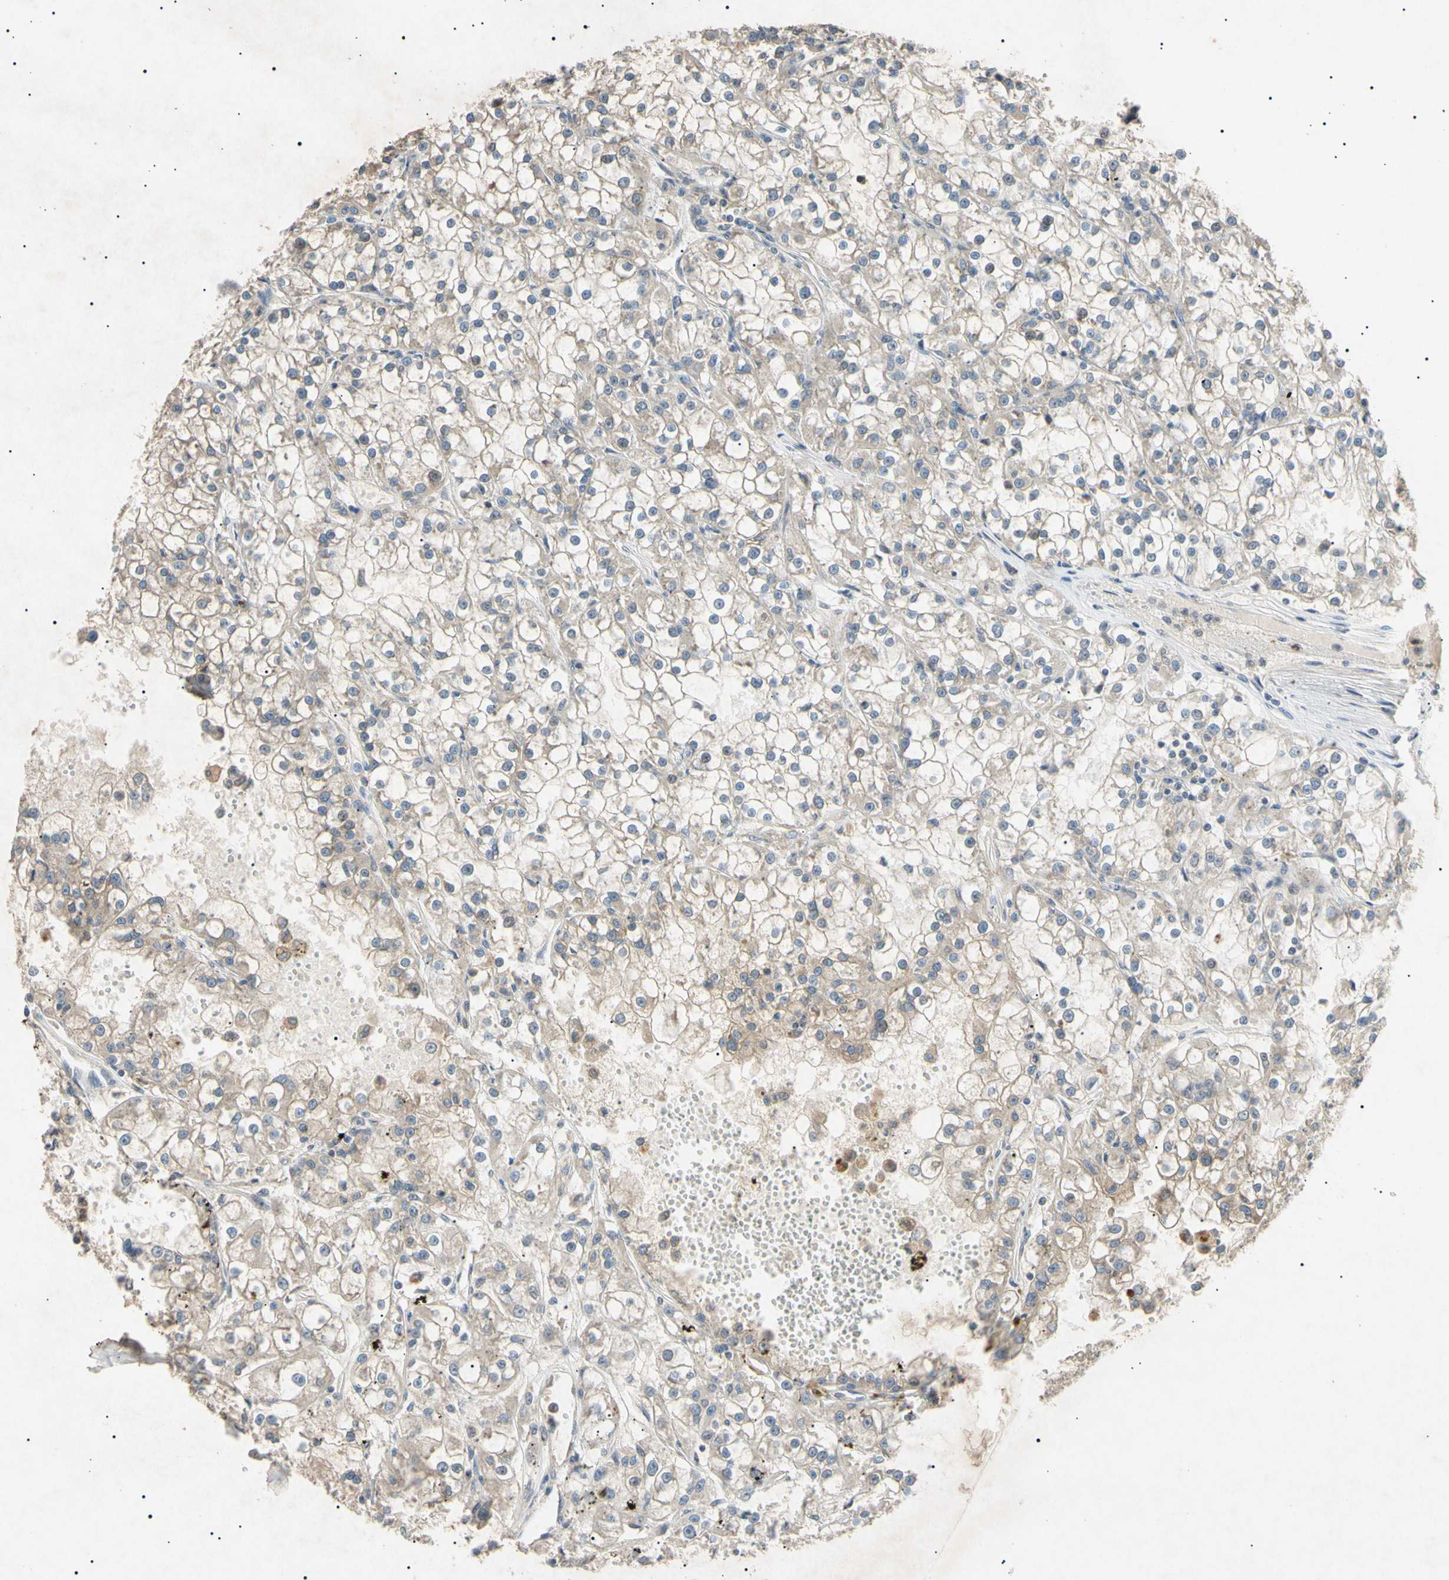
{"staining": {"intensity": "weak", "quantity": ">75%", "location": "cytoplasmic/membranous"}, "tissue": "renal cancer", "cell_type": "Tumor cells", "image_type": "cancer", "snomed": [{"axis": "morphology", "description": "Adenocarcinoma, NOS"}, {"axis": "topography", "description": "Kidney"}], "caption": "Approximately >75% of tumor cells in adenocarcinoma (renal) display weak cytoplasmic/membranous protein staining as visualized by brown immunohistochemical staining.", "gene": "TUBB4A", "patient": {"sex": "female", "age": 52}}